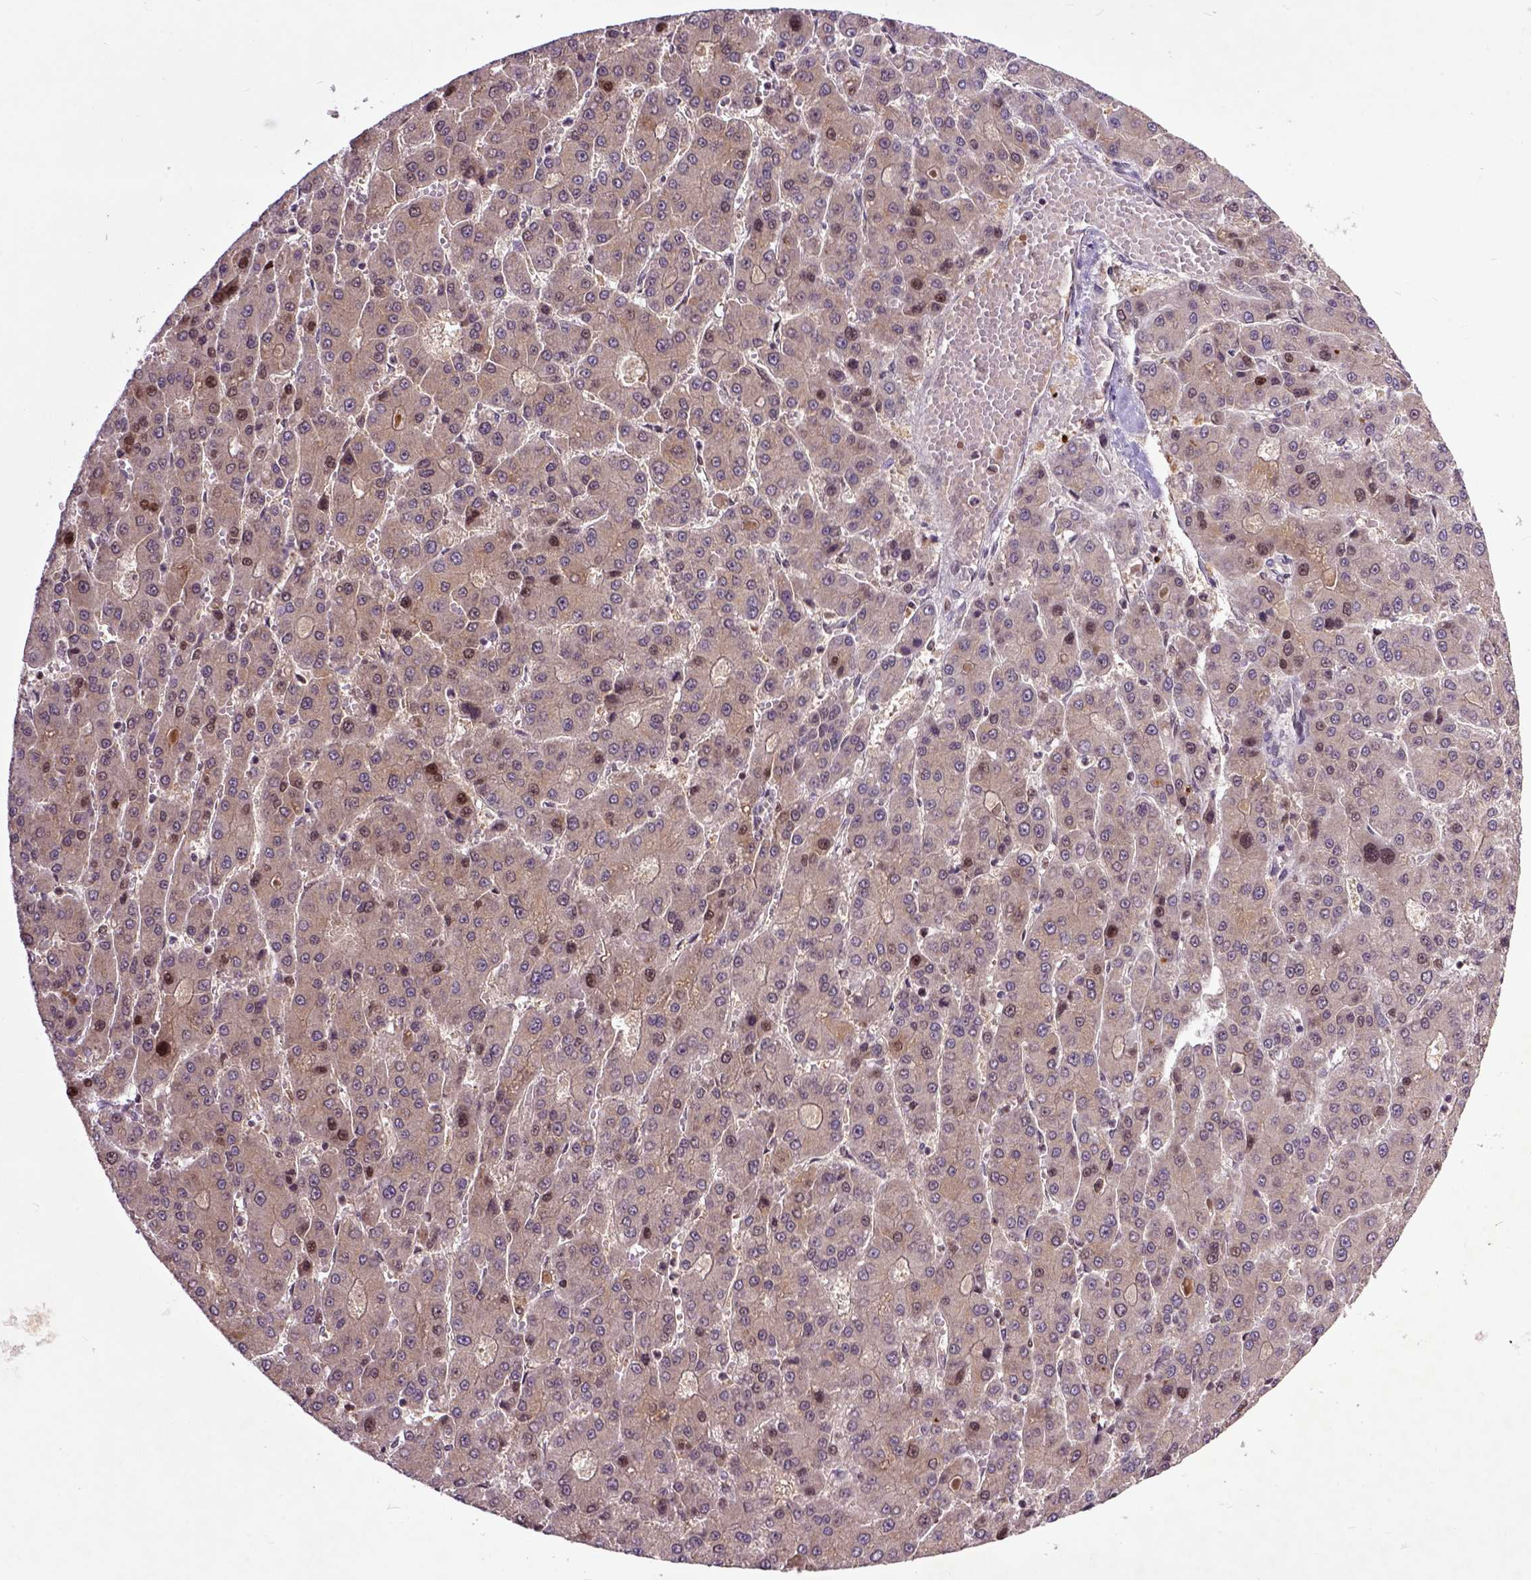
{"staining": {"intensity": "weak", "quantity": ">75%", "location": "cytoplasmic/membranous"}, "tissue": "liver cancer", "cell_type": "Tumor cells", "image_type": "cancer", "snomed": [{"axis": "morphology", "description": "Carcinoma, Hepatocellular, NOS"}, {"axis": "topography", "description": "Liver"}], "caption": "Protein staining exhibits weak cytoplasmic/membranous positivity in about >75% of tumor cells in hepatocellular carcinoma (liver). The protein is stained brown, and the nuclei are stained in blue (DAB IHC with brightfield microscopy, high magnification).", "gene": "RCC2", "patient": {"sex": "male", "age": 70}}